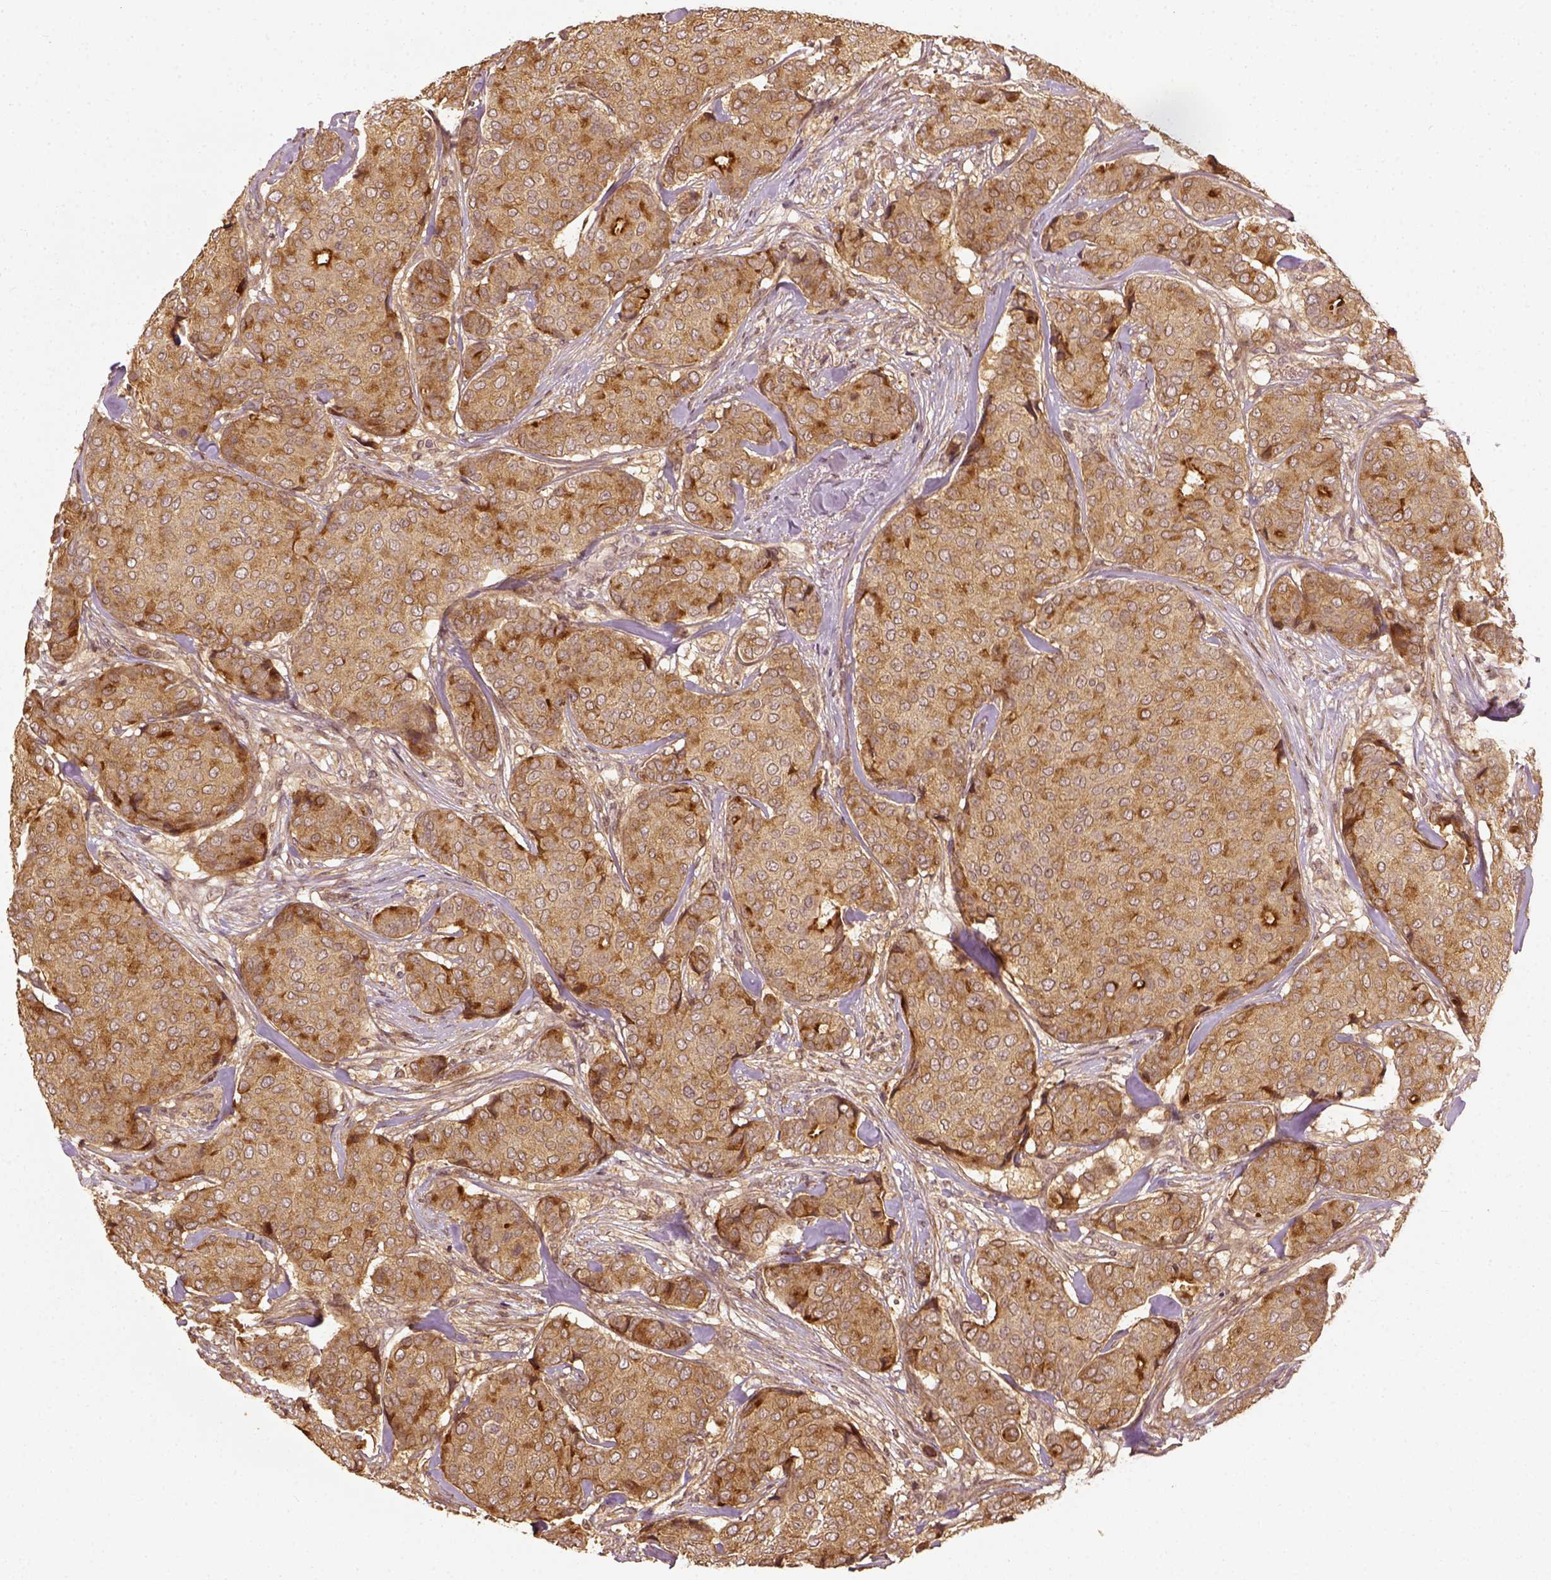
{"staining": {"intensity": "moderate", "quantity": ">75%", "location": "cytoplasmic/membranous"}, "tissue": "breast cancer", "cell_type": "Tumor cells", "image_type": "cancer", "snomed": [{"axis": "morphology", "description": "Duct carcinoma"}, {"axis": "topography", "description": "Breast"}], "caption": "The histopathology image exhibits a brown stain indicating the presence of a protein in the cytoplasmic/membranous of tumor cells in breast invasive ductal carcinoma. Nuclei are stained in blue.", "gene": "VEGFA", "patient": {"sex": "female", "age": 75}}